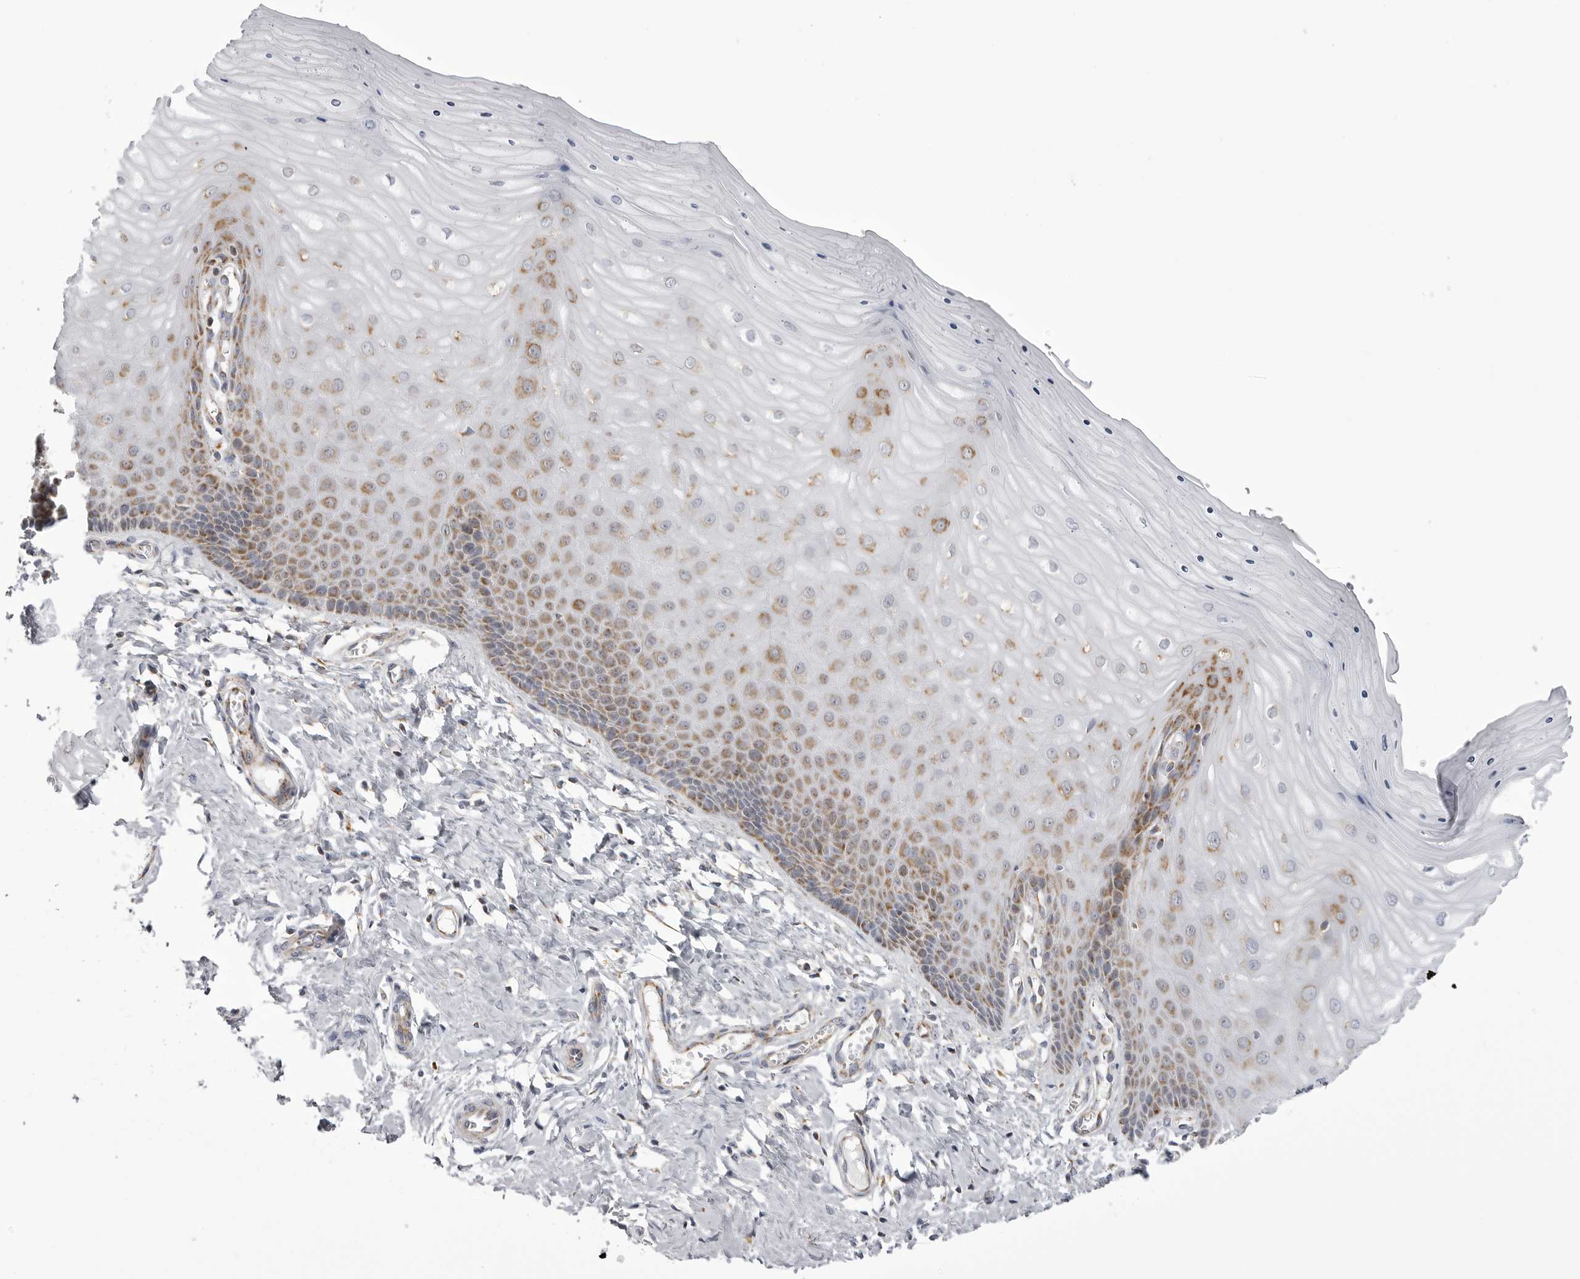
{"staining": {"intensity": "moderate", "quantity": ">75%", "location": "cytoplasmic/membranous"}, "tissue": "cervix", "cell_type": "Glandular cells", "image_type": "normal", "snomed": [{"axis": "morphology", "description": "Normal tissue, NOS"}, {"axis": "topography", "description": "Cervix"}], "caption": "This histopathology image demonstrates IHC staining of benign human cervix, with medium moderate cytoplasmic/membranous positivity in about >75% of glandular cells.", "gene": "TUFM", "patient": {"sex": "female", "age": 55}}